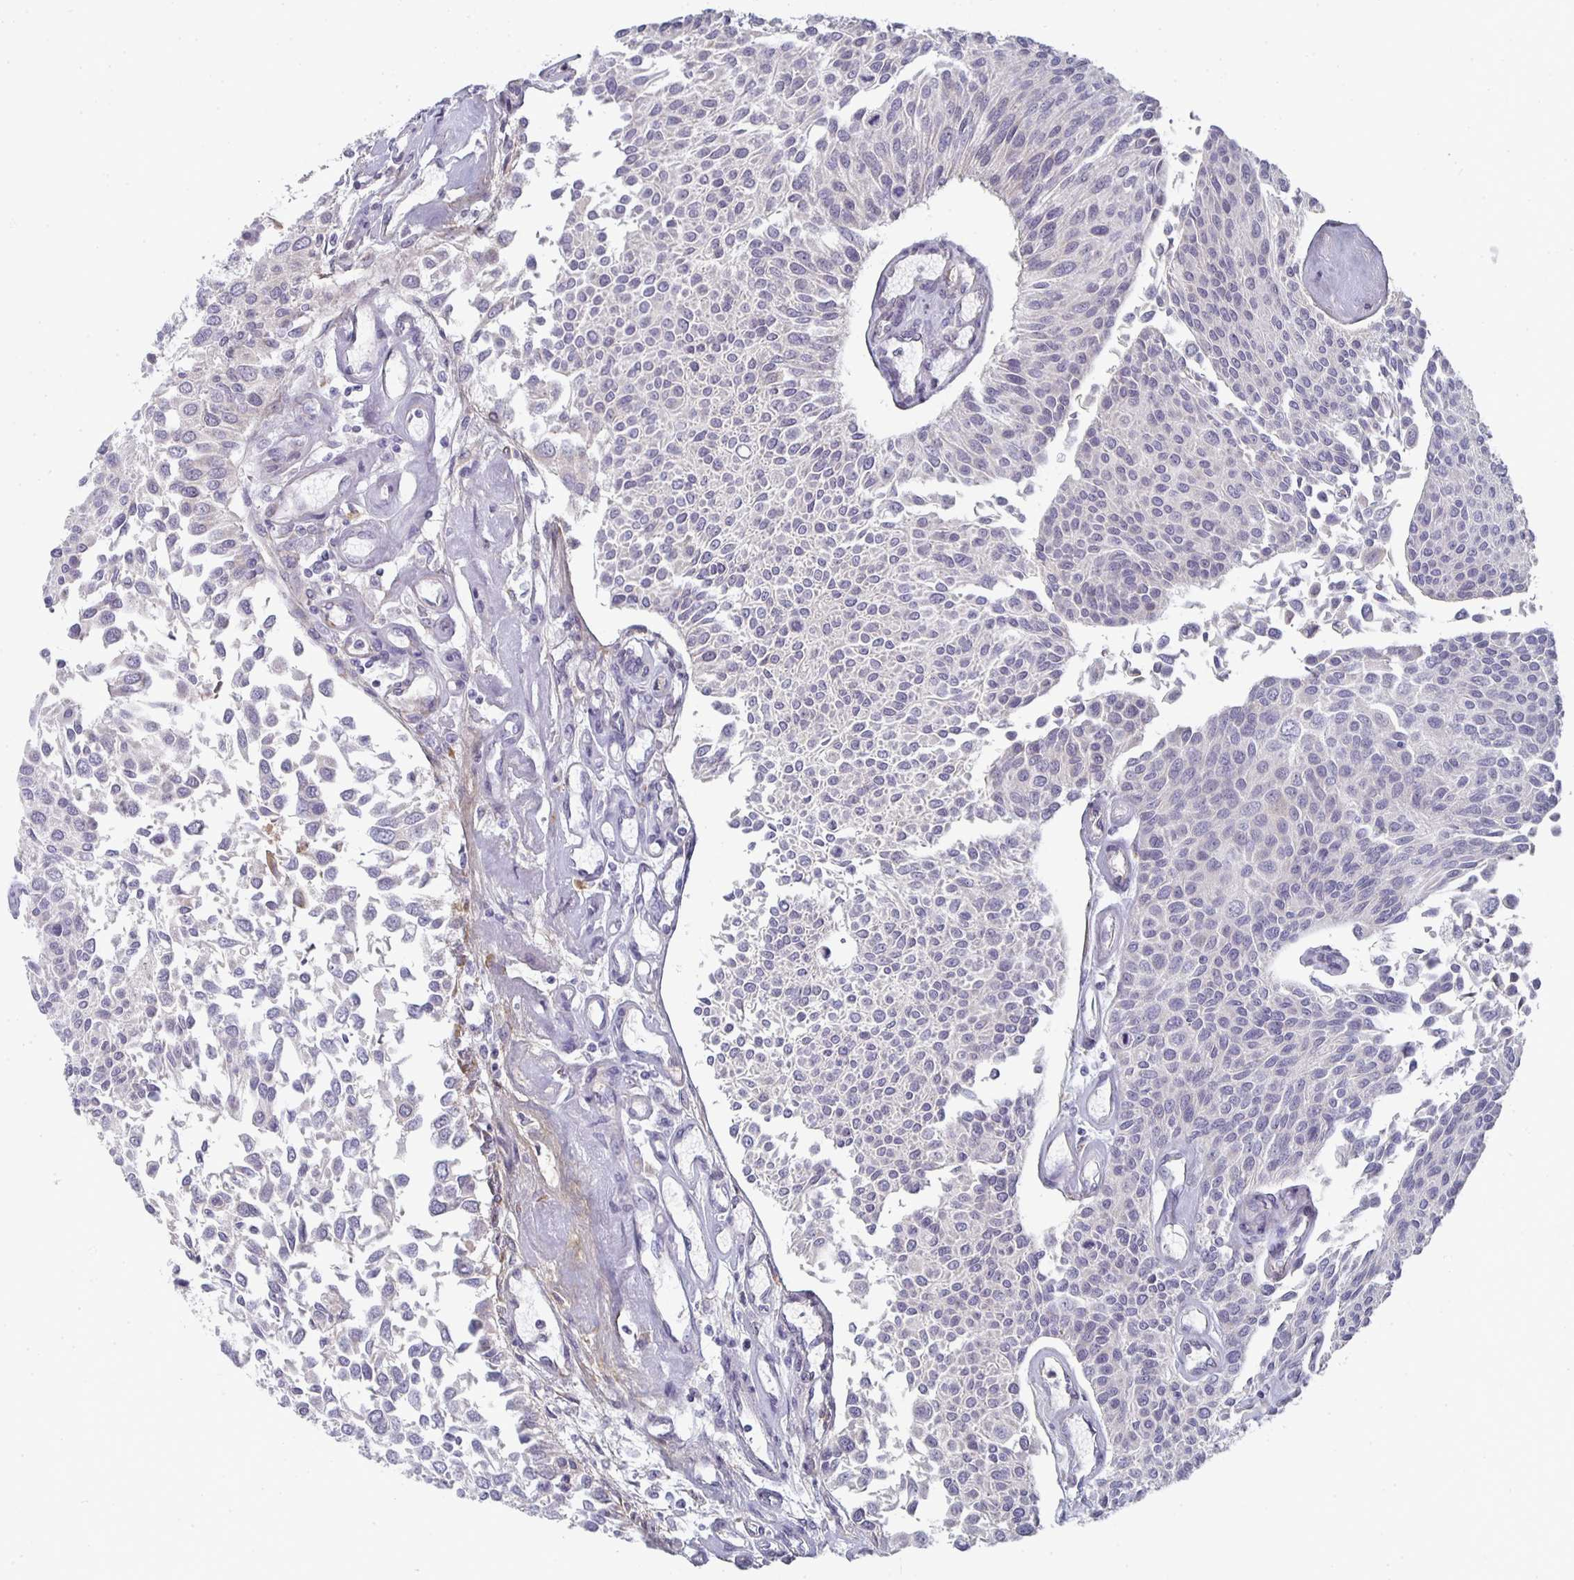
{"staining": {"intensity": "negative", "quantity": "none", "location": "none"}, "tissue": "urothelial cancer", "cell_type": "Tumor cells", "image_type": "cancer", "snomed": [{"axis": "morphology", "description": "Urothelial carcinoma, NOS"}, {"axis": "topography", "description": "Urinary bladder"}], "caption": "Tumor cells are negative for brown protein staining in transitional cell carcinoma. (DAB (3,3'-diaminobenzidine) IHC visualized using brightfield microscopy, high magnification).", "gene": "CTHRC1", "patient": {"sex": "male", "age": 55}}